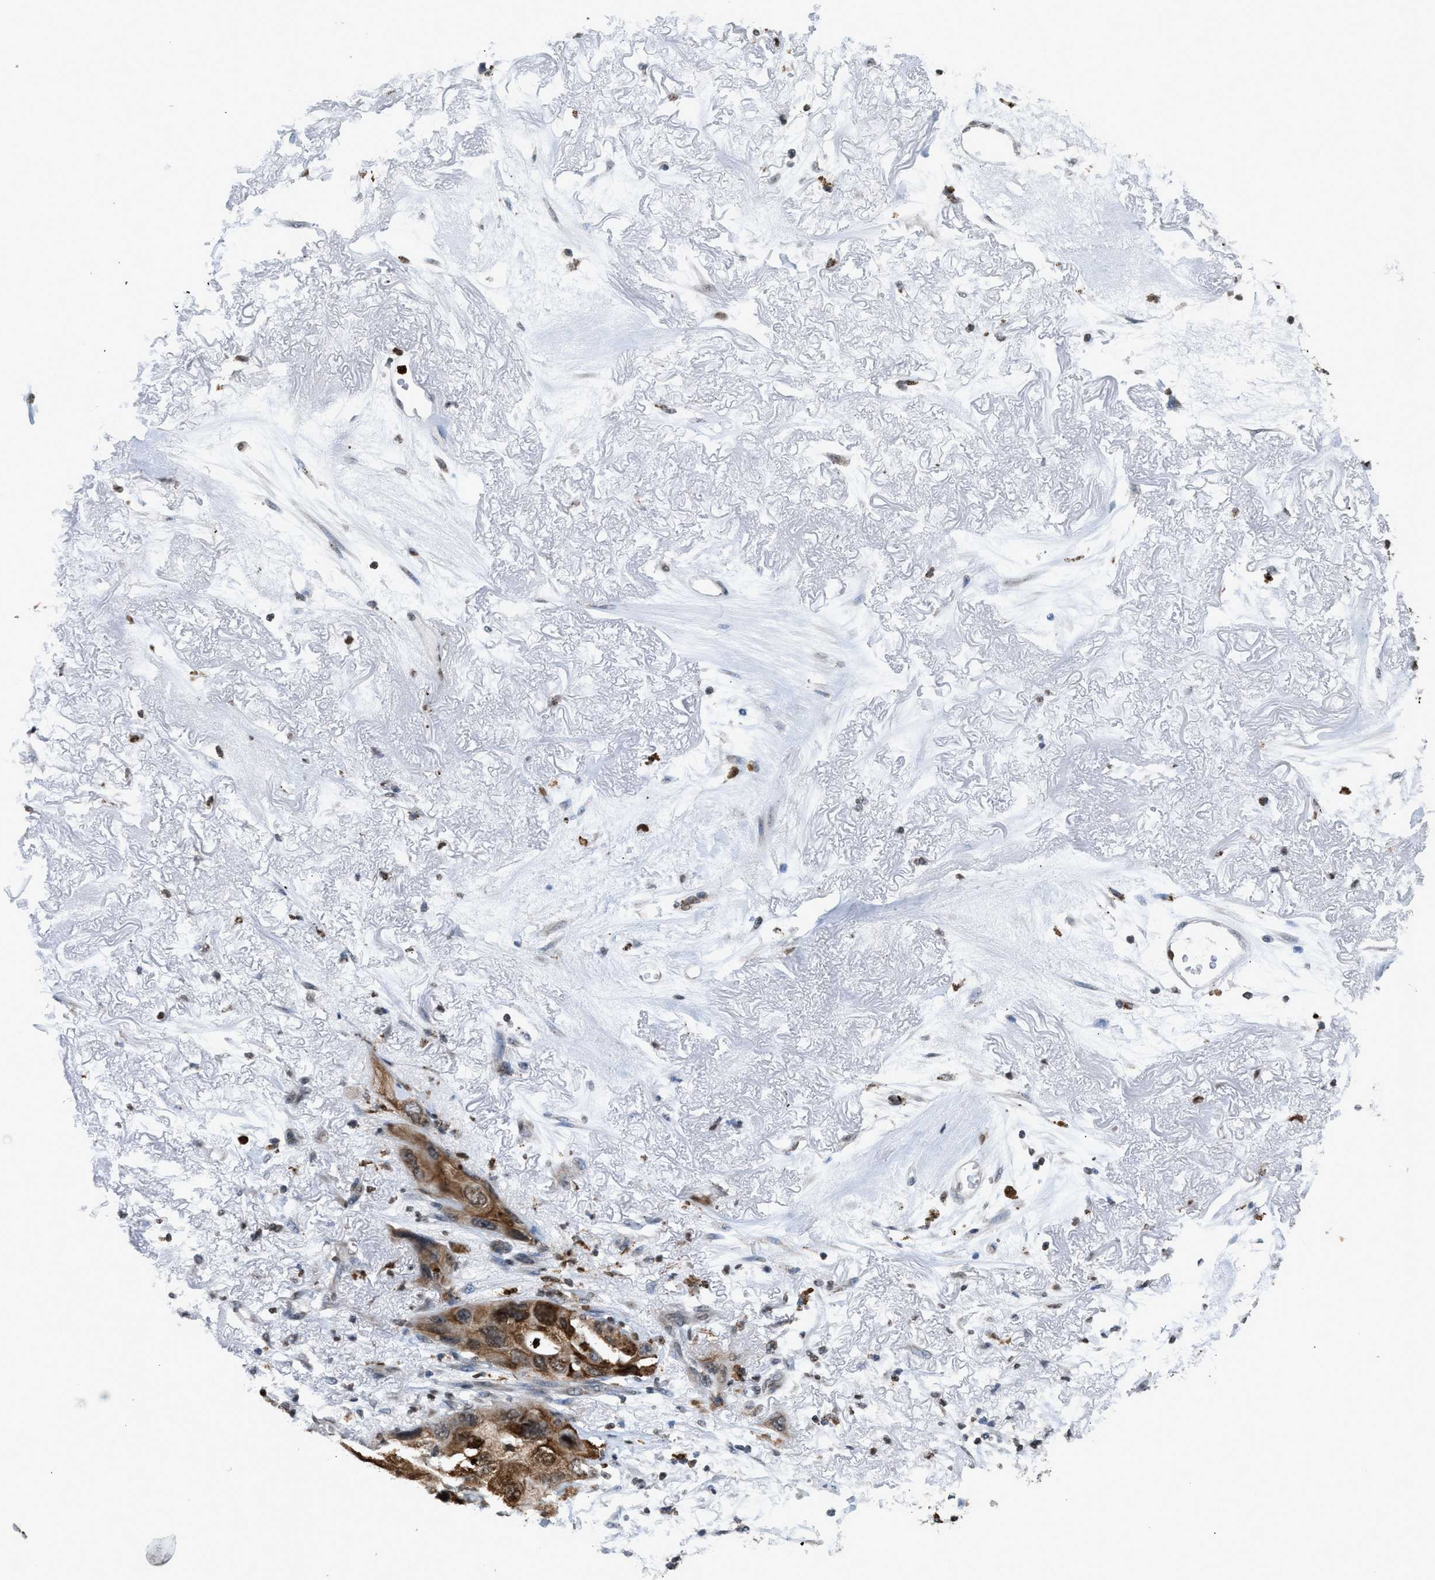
{"staining": {"intensity": "moderate", "quantity": "25%-75%", "location": "cytoplasmic/membranous"}, "tissue": "lung cancer", "cell_type": "Tumor cells", "image_type": "cancer", "snomed": [{"axis": "morphology", "description": "Squamous cell carcinoma, NOS"}, {"axis": "topography", "description": "Lung"}], "caption": "Immunohistochemical staining of lung cancer (squamous cell carcinoma) shows moderate cytoplasmic/membranous protein staining in about 25%-75% of tumor cells. Using DAB (3,3'-diaminobenzidine) (brown) and hematoxylin (blue) stains, captured at high magnification using brightfield microscopy.", "gene": "PRUNE2", "patient": {"sex": "female", "age": 73}}